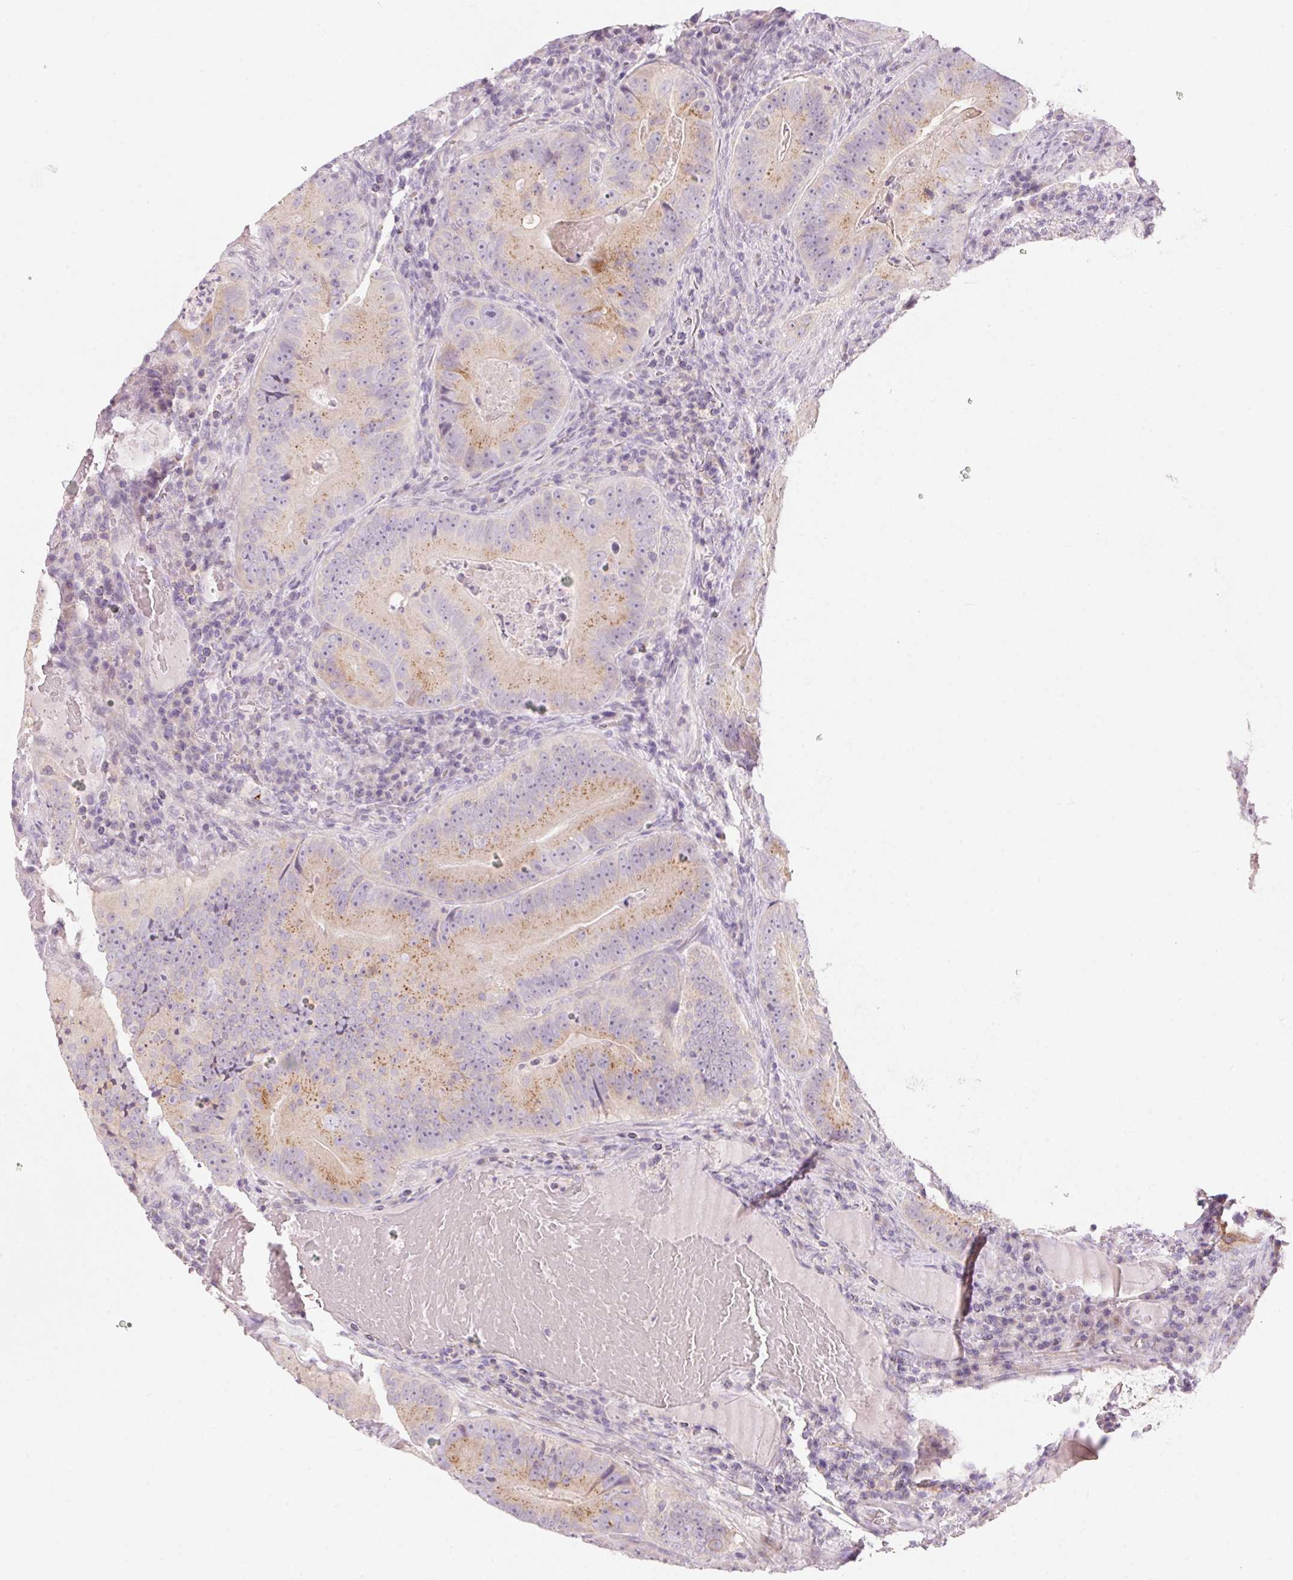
{"staining": {"intensity": "moderate", "quantity": ">75%", "location": "cytoplasmic/membranous"}, "tissue": "colorectal cancer", "cell_type": "Tumor cells", "image_type": "cancer", "snomed": [{"axis": "morphology", "description": "Adenocarcinoma, NOS"}, {"axis": "topography", "description": "Colon"}], "caption": "Immunohistochemistry (DAB) staining of colorectal adenocarcinoma displays moderate cytoplasmic/membranous protein staining in about >75% of tumor cells.", "gene": "DRAM2", "patient": {"sex": "female", "age": 86}}